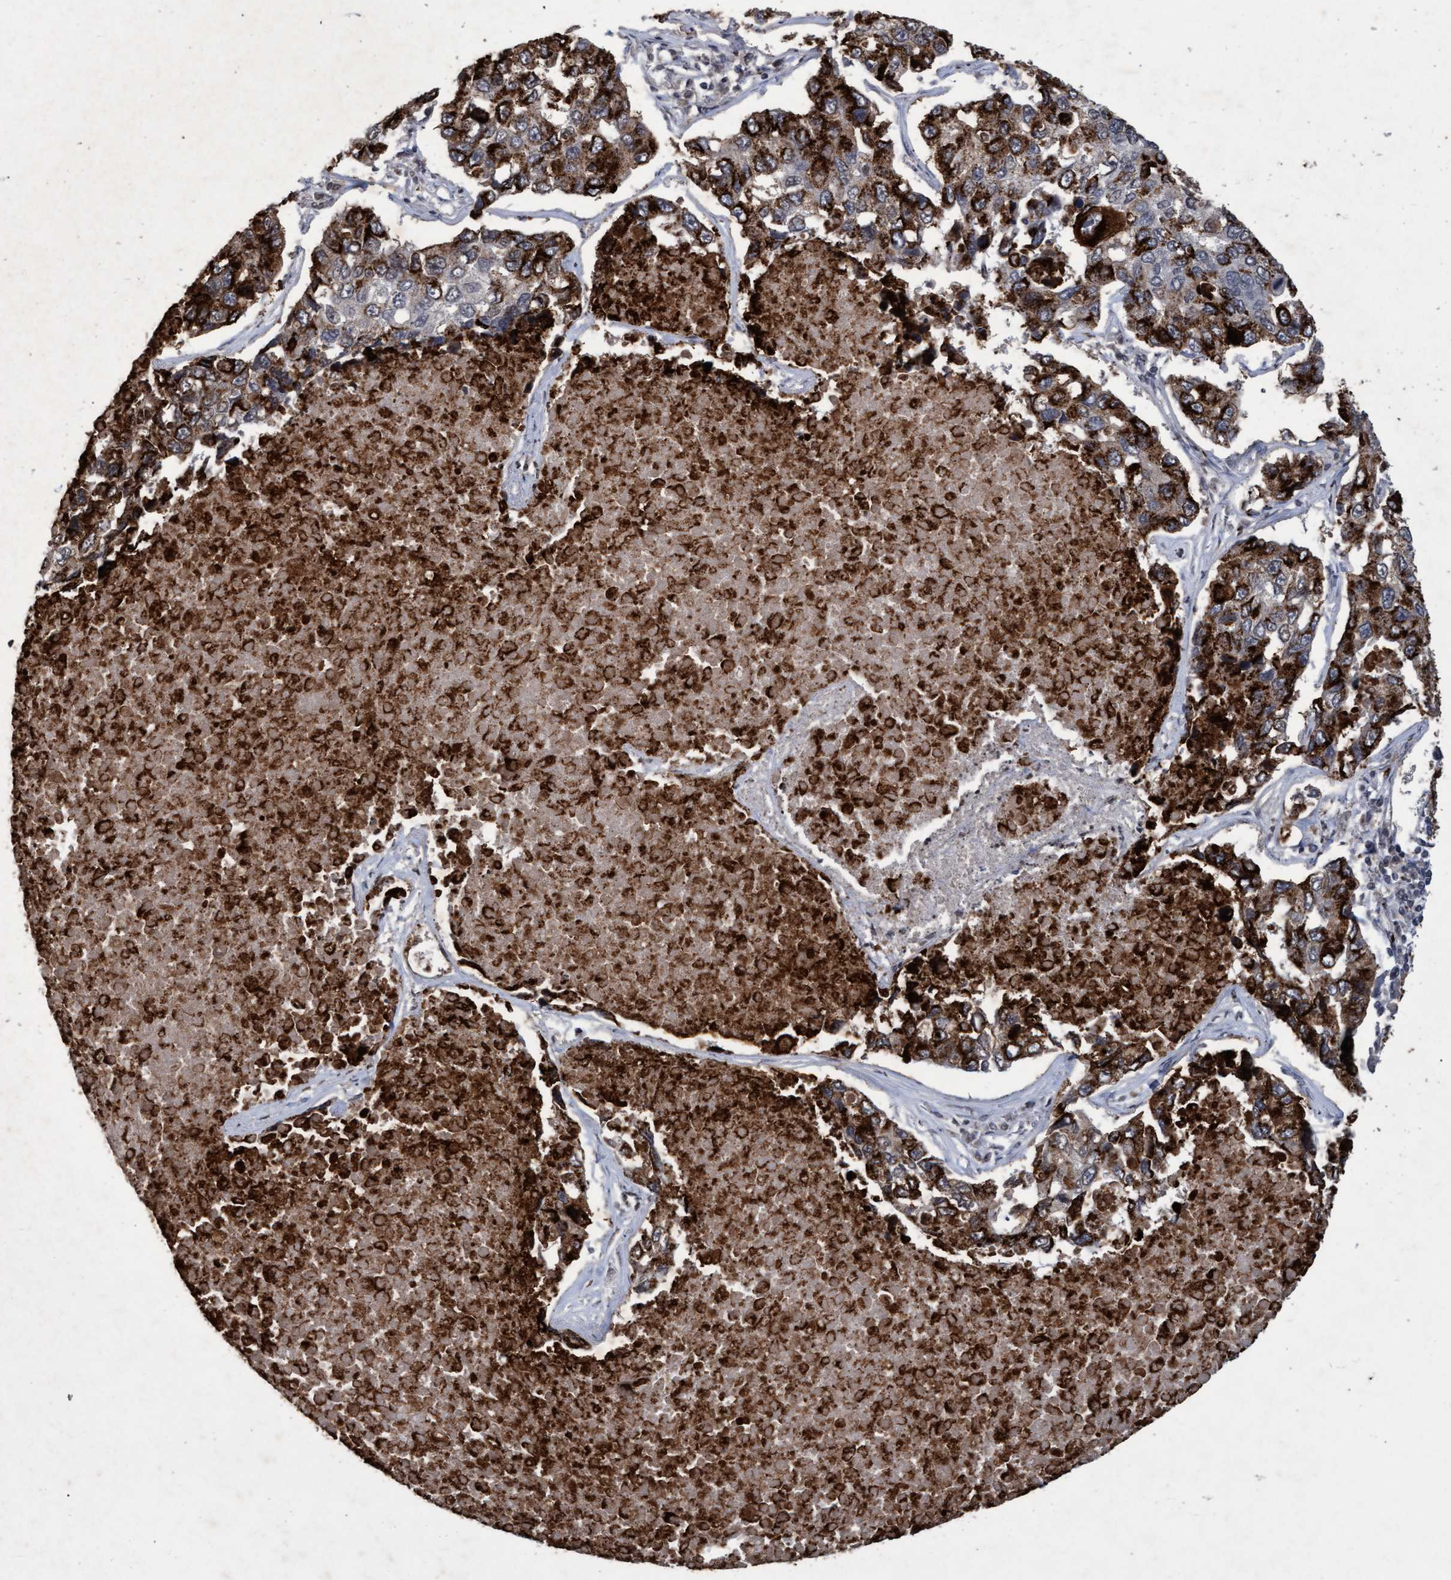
{"staining": {"intensity": "strong", "quantity": ">75%", "location": "cytoplasmic/membranous"}, "tissue": "lung cancer", "cell_type": "Tumor cells", "image_type": "cancer", "snomed": [{"axis": "morphology", "description": "Adenocarcinoma, NOS"}, {"axis": "topography", "description": "Lung"}], "caption": "A high-resolution photomicrograph shows immunohistochemistry (IHC) staining of lung adenocarcinoma, which demonstrates strong cytoplasmic/membranous positivity in approximately >75% of tumor cells.", "gene": "GALC", "patient": {"sex": "male", "age": 64}}